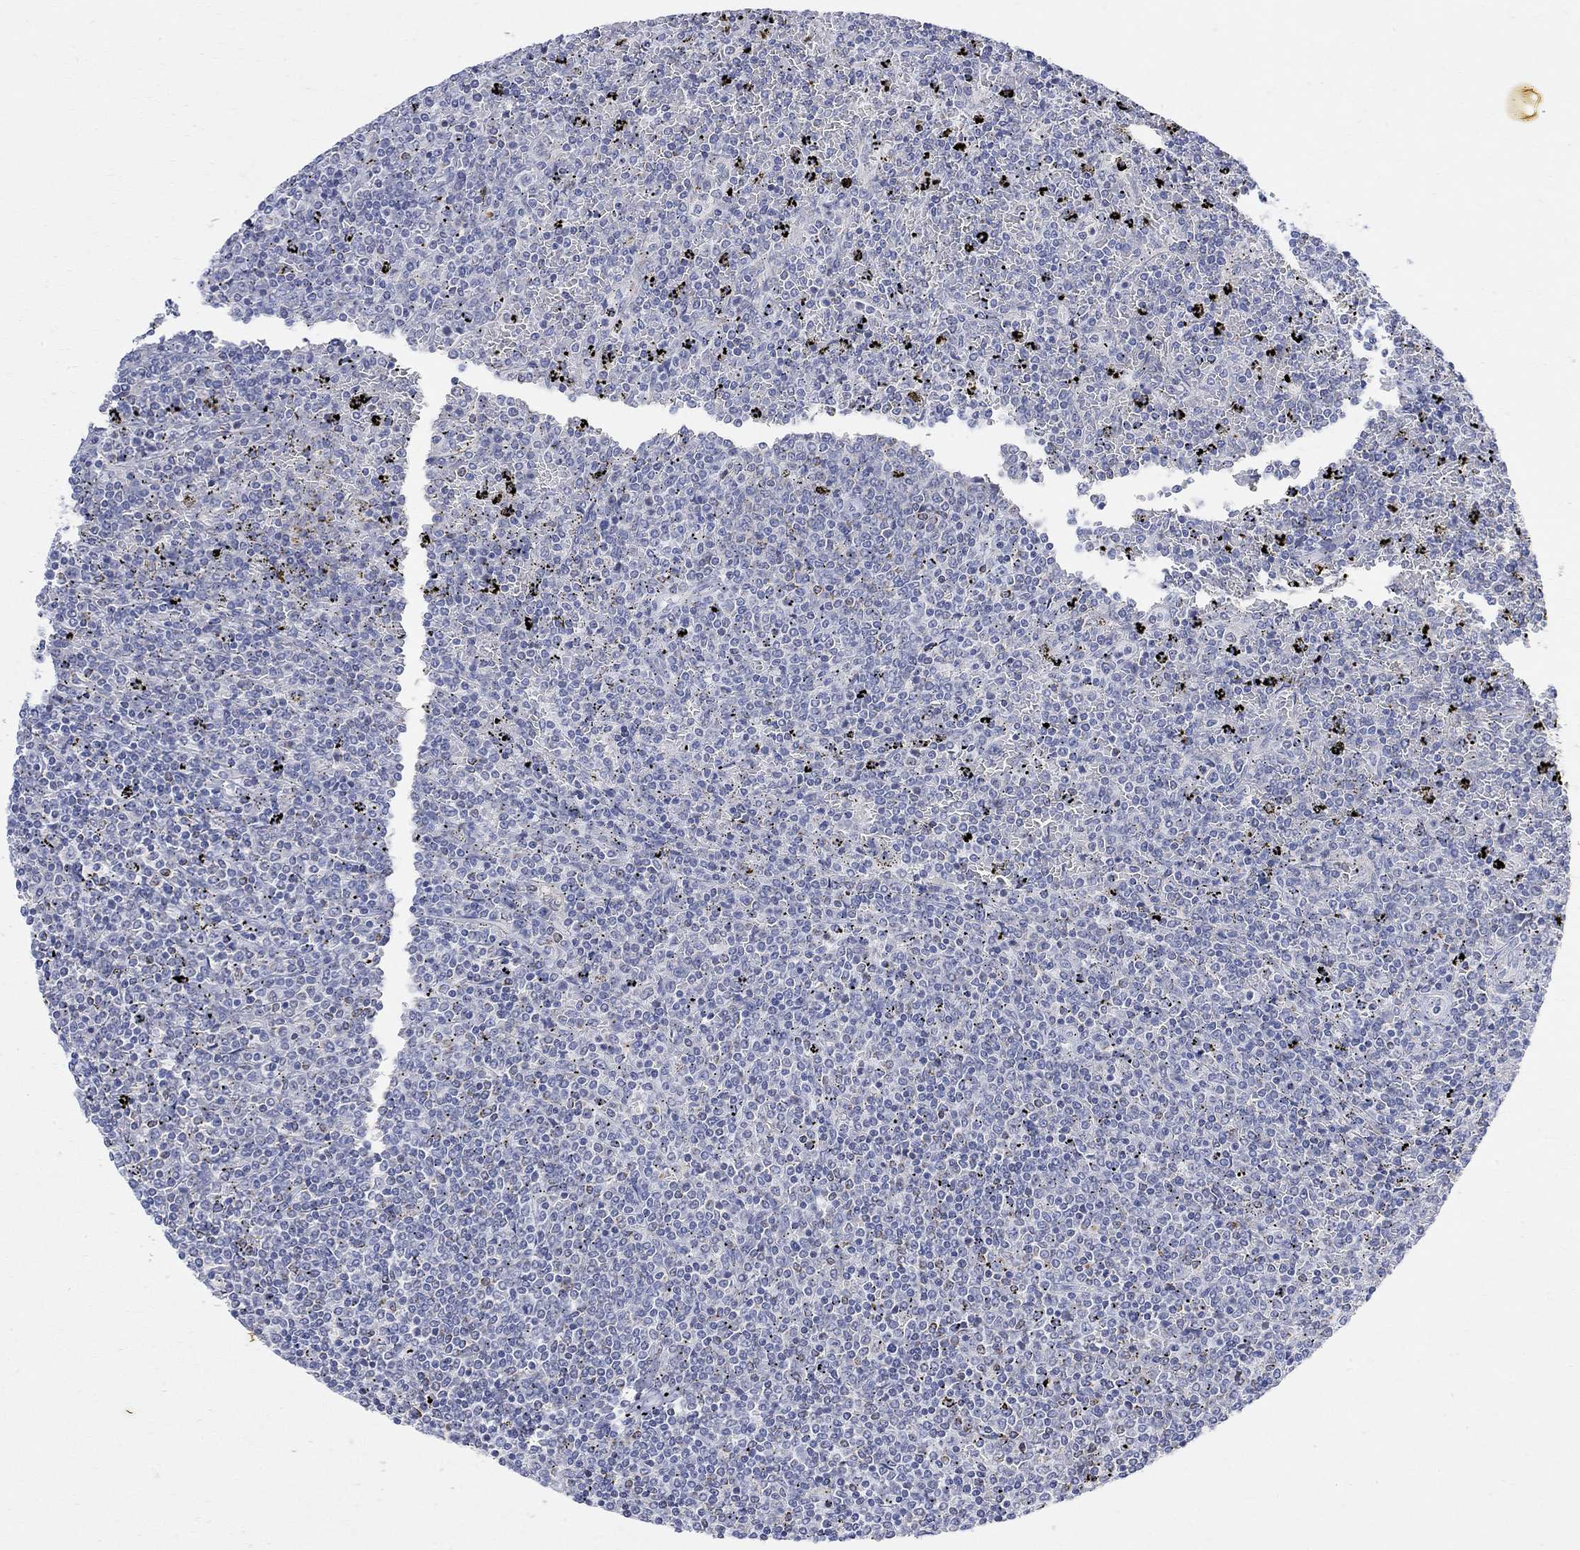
{"staining": {"intensity": "negative", "quantity": "none", "location": "none"}, "tissue": "lymphoma", "cell_type": "Tumor cells", "image_type": "cancer", "snomed": [{"axis": "morphology", "description": "Malignant lymphoma, non-Hodgkin's type, Low grade"}, {"axis": "topography", "description": "Spleen"}], "caption": "IHC of lymphoma demonstrates no expression in tumor cells.", "gene": "FNDC5", "patient": {"sex": "female", "age": 77}}